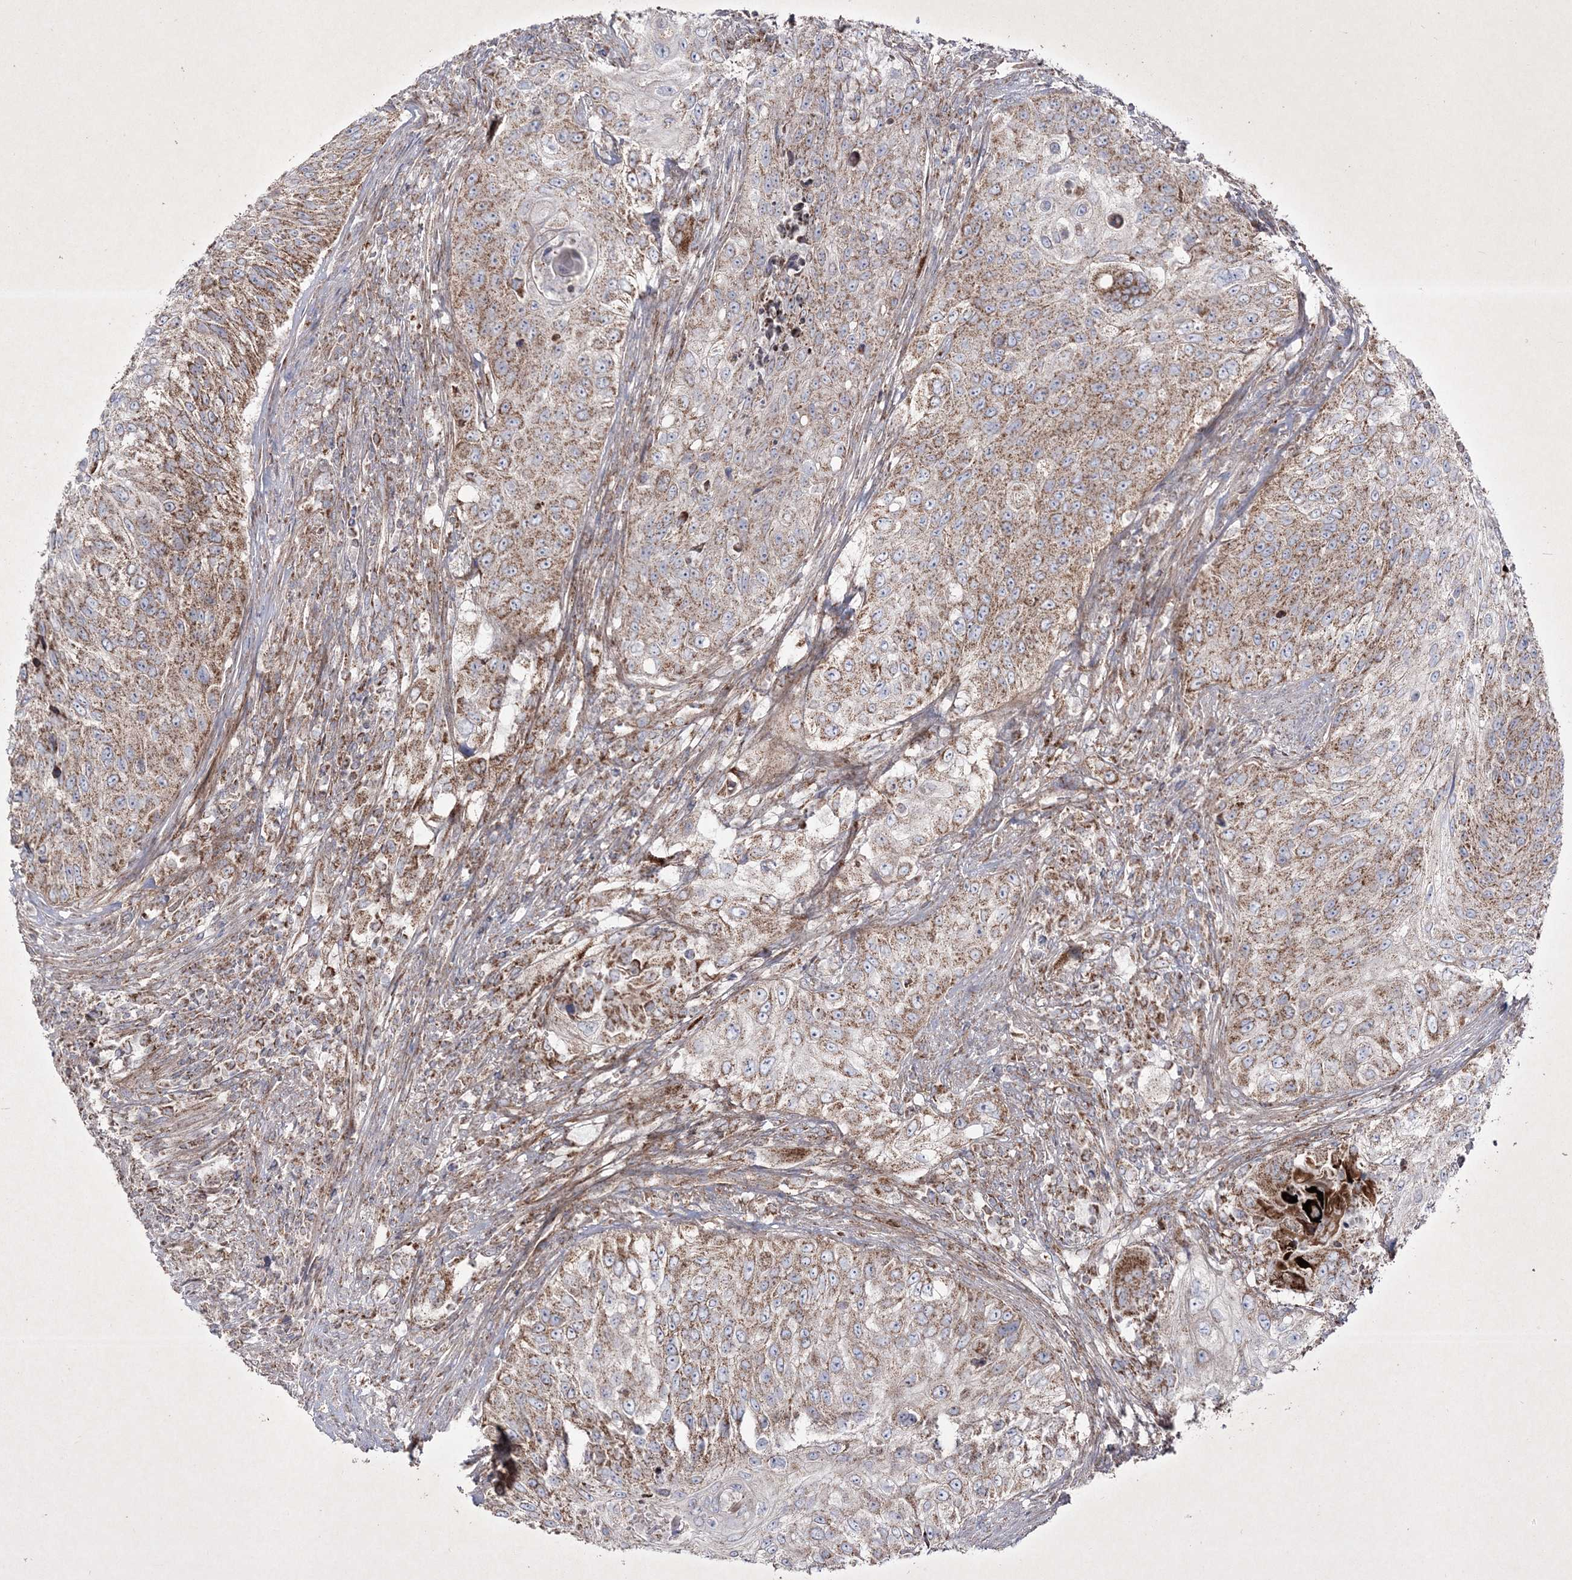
{"staining": {"intensity": "moderate", "quantity": ">75%", "location": "cytoplasmic/membranous"}, "tissue": "urothelial cancer", "cell_type": "Tumor cells", "image_type": "cancer", "snomed": [{"axis": "morphology", "description": "Urothelial carcinoma, High grade"}, {"axis": "topography", "description": "Urinary bladder"}], "caption": "A brown stain shows moderate cytoplasmic/membranous expression of a protein in human urothelial carcinoma (high-grade) tumor cells.", "gene": "RICTOR", "patient": {"sex": "female", "age": 60}}